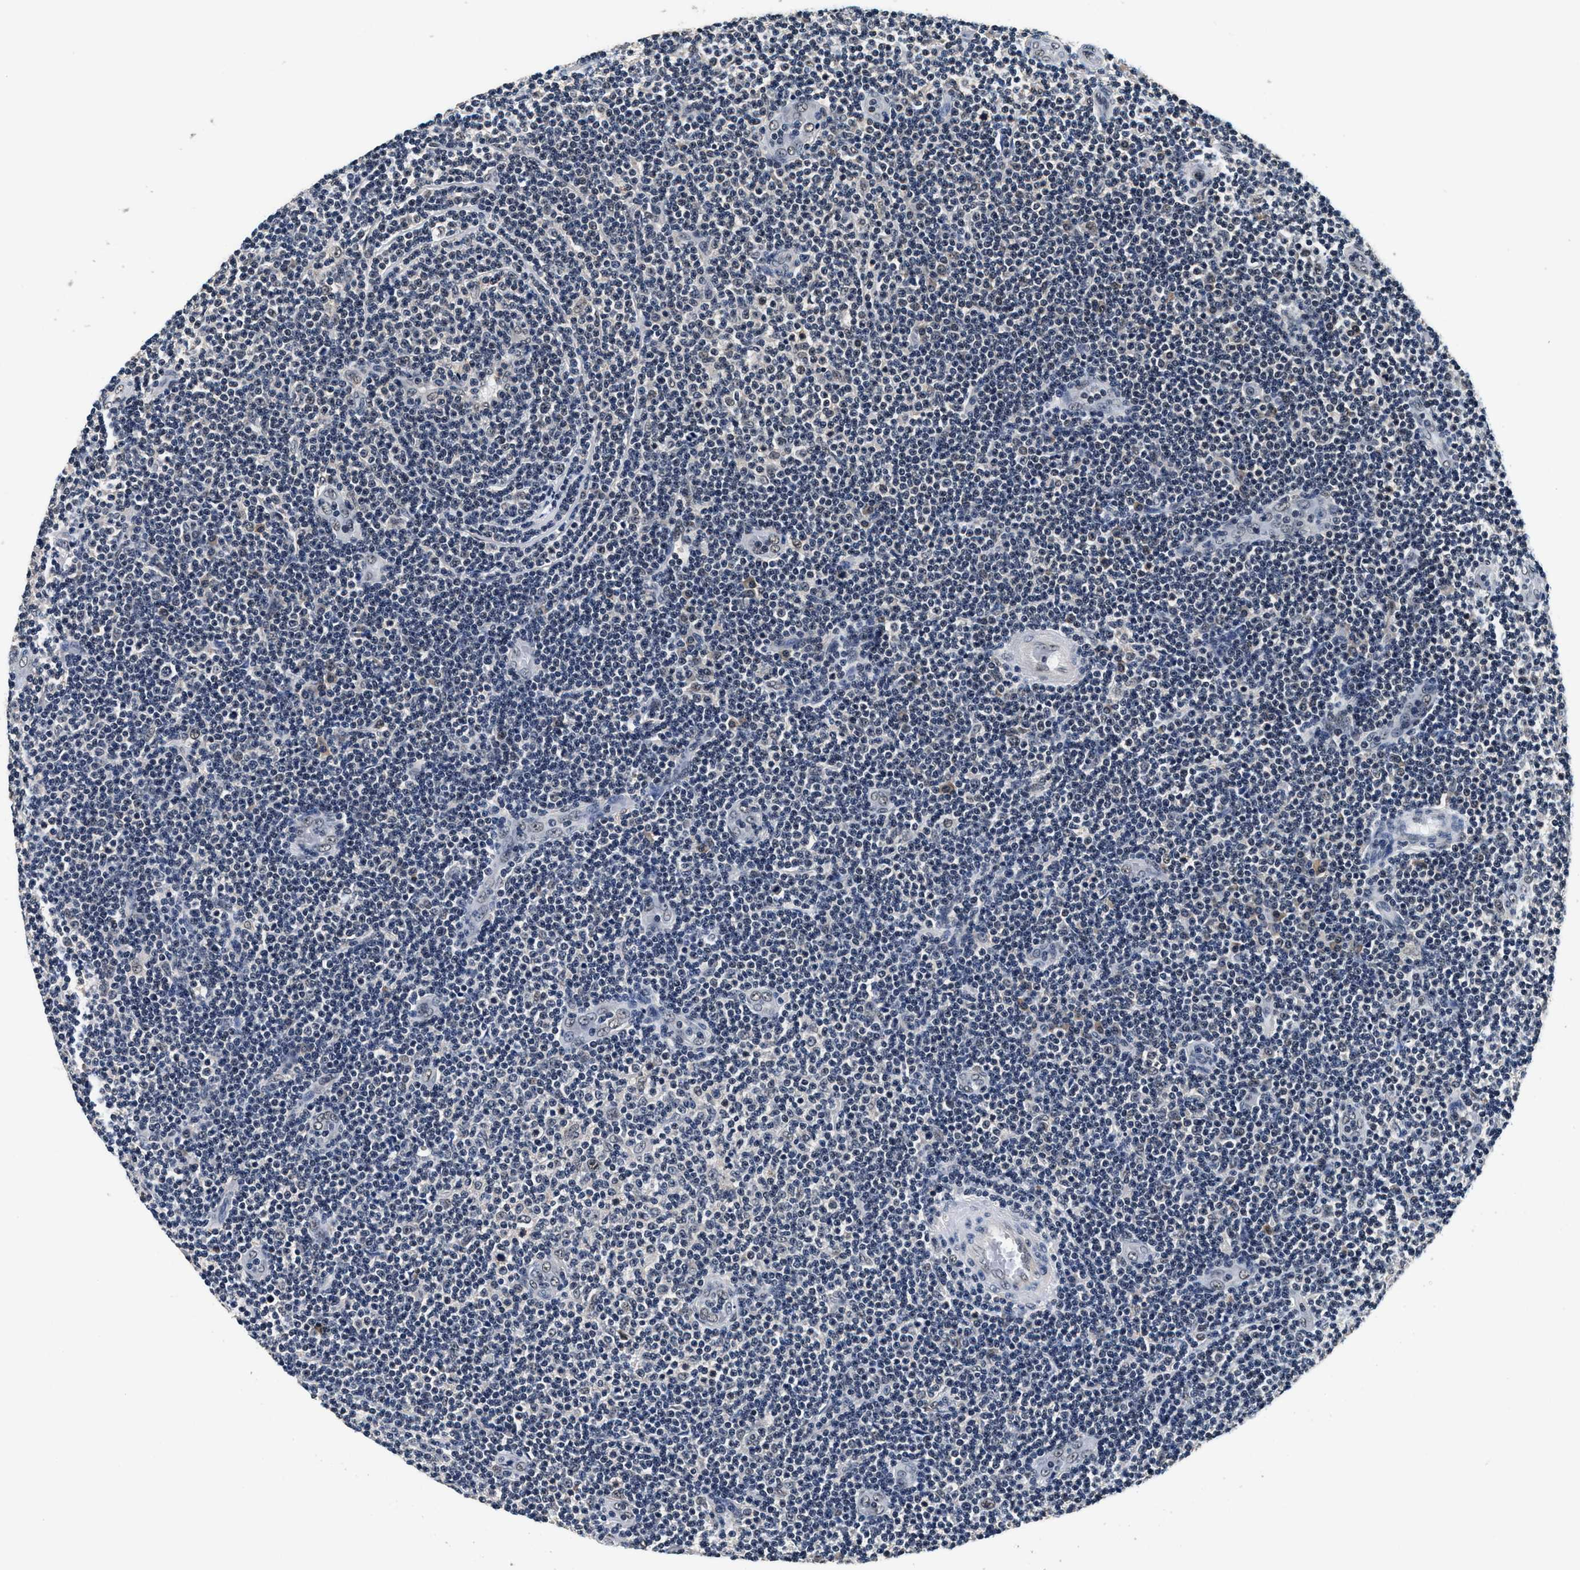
{"staining": {"intensity": "weak", "quantity": "25%-75%", "location": "nuclear"}, "tissue": "lymphoma", "cell_type": "Tumor cells", "image_type": "cancer", "snomed": [{"axis": "morphology", "description": "Malignant lymphoma, non-Hodgkin's type, Low grade"}, {"axis": "topography", "description": "Lymph node"}], "caption": "IHC histopathology image of neoplastic tissue: malignant lymphoma, non-Hodgkin's type (low-grade) stained using IHC reveals low levels of weak protein expression localized specifically in the nuclear of tumor cells, appearing as a nuclear brown color.", "gene": "USP16", "patient": {"sex": "male", "age": 83}}